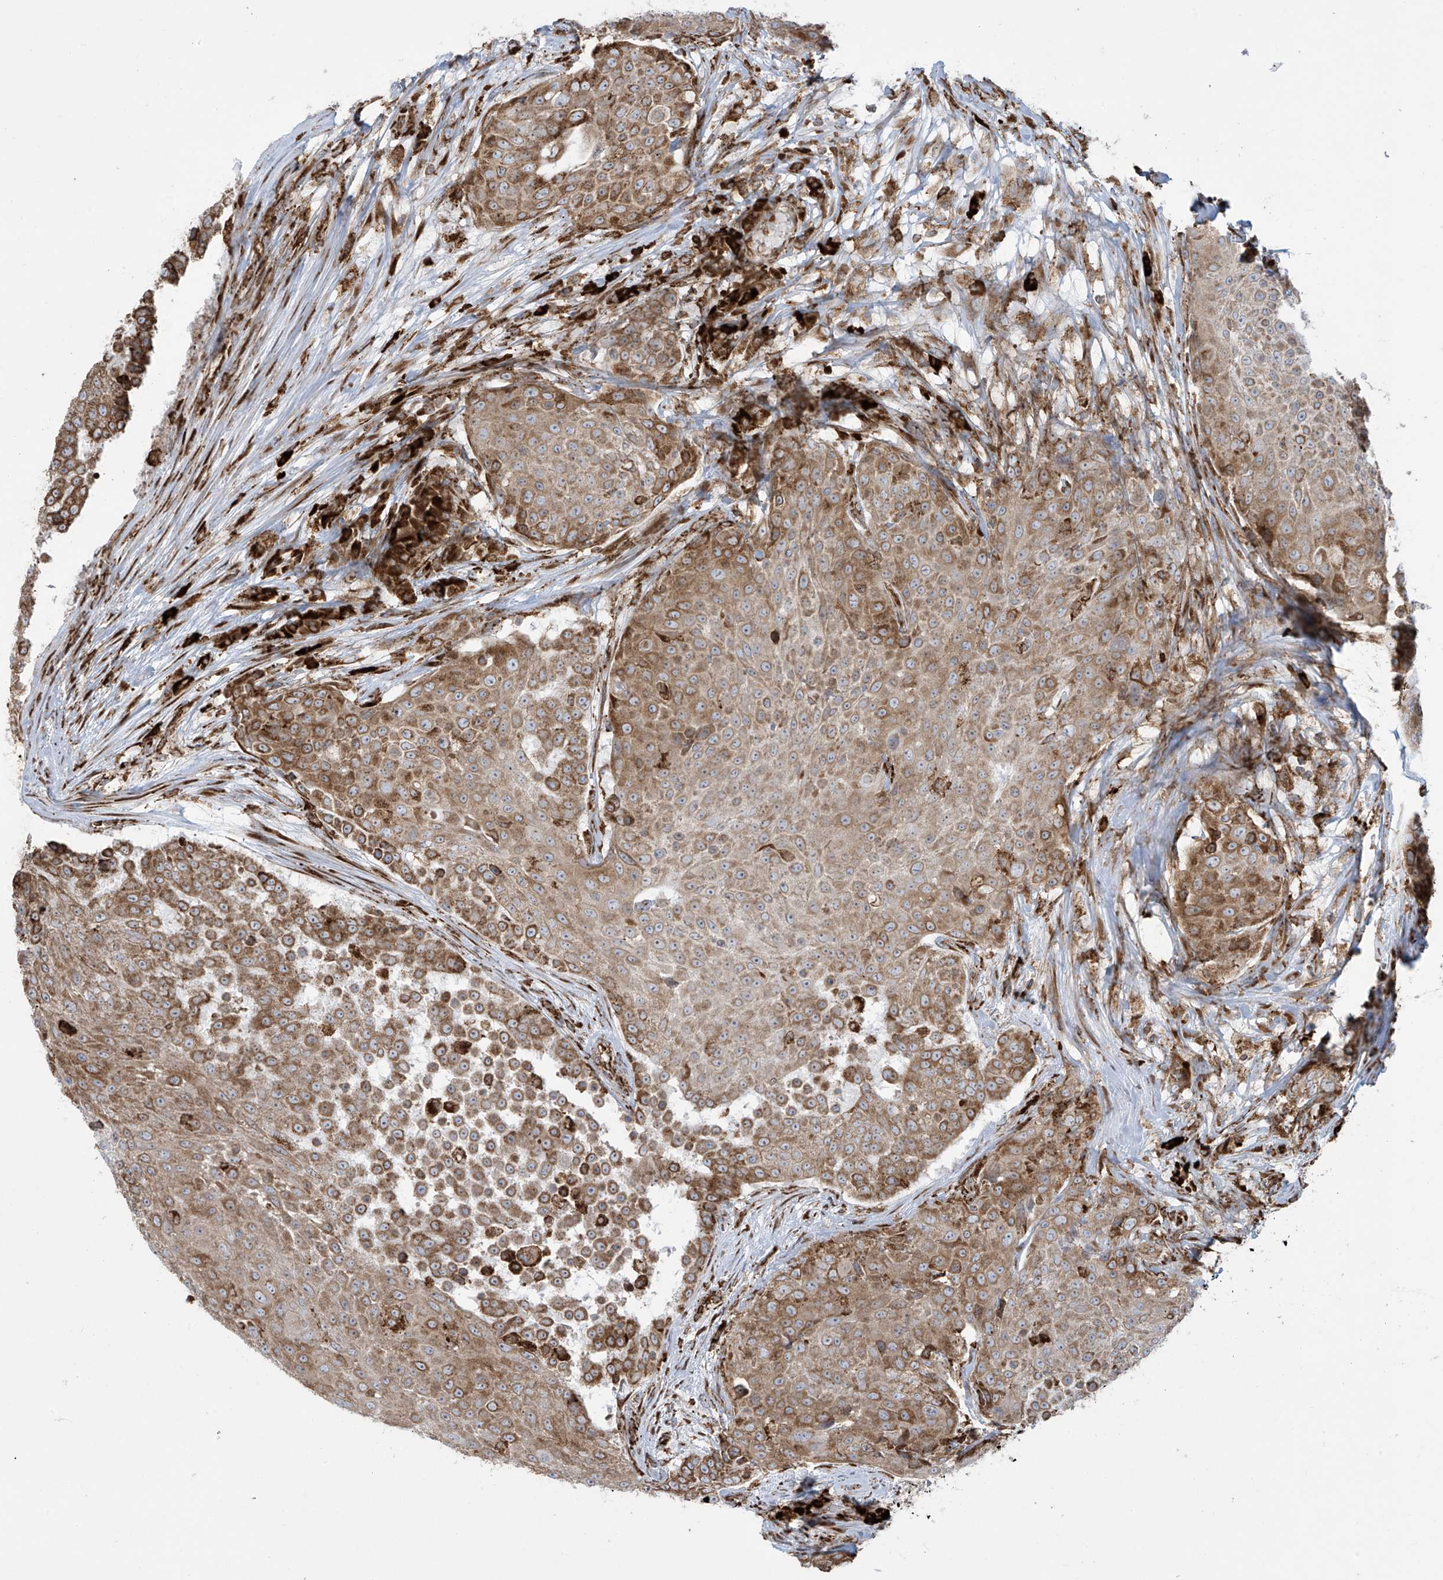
{"staining": {"intensity": "moderate", "quantity": ">75%", "location": "cytoplasmic/membranous"}, "tissue": "urothelial cancer", "cell_type": "Tumor cells", "image_type": "cancer", "snomed": [{"axis": "morphology", "description": "Urothelial carcinoma, High grade"}, {"axis": "topography", "description": "Urinary bladder"}], "caption": "A brown stain shows moderate cytoplasmic/membranous staining of a protein in human urothelial carcinoma (high-grade) tumor cells.", "gene": "MX1", "patient": {"sex": "female", "age": 63}}